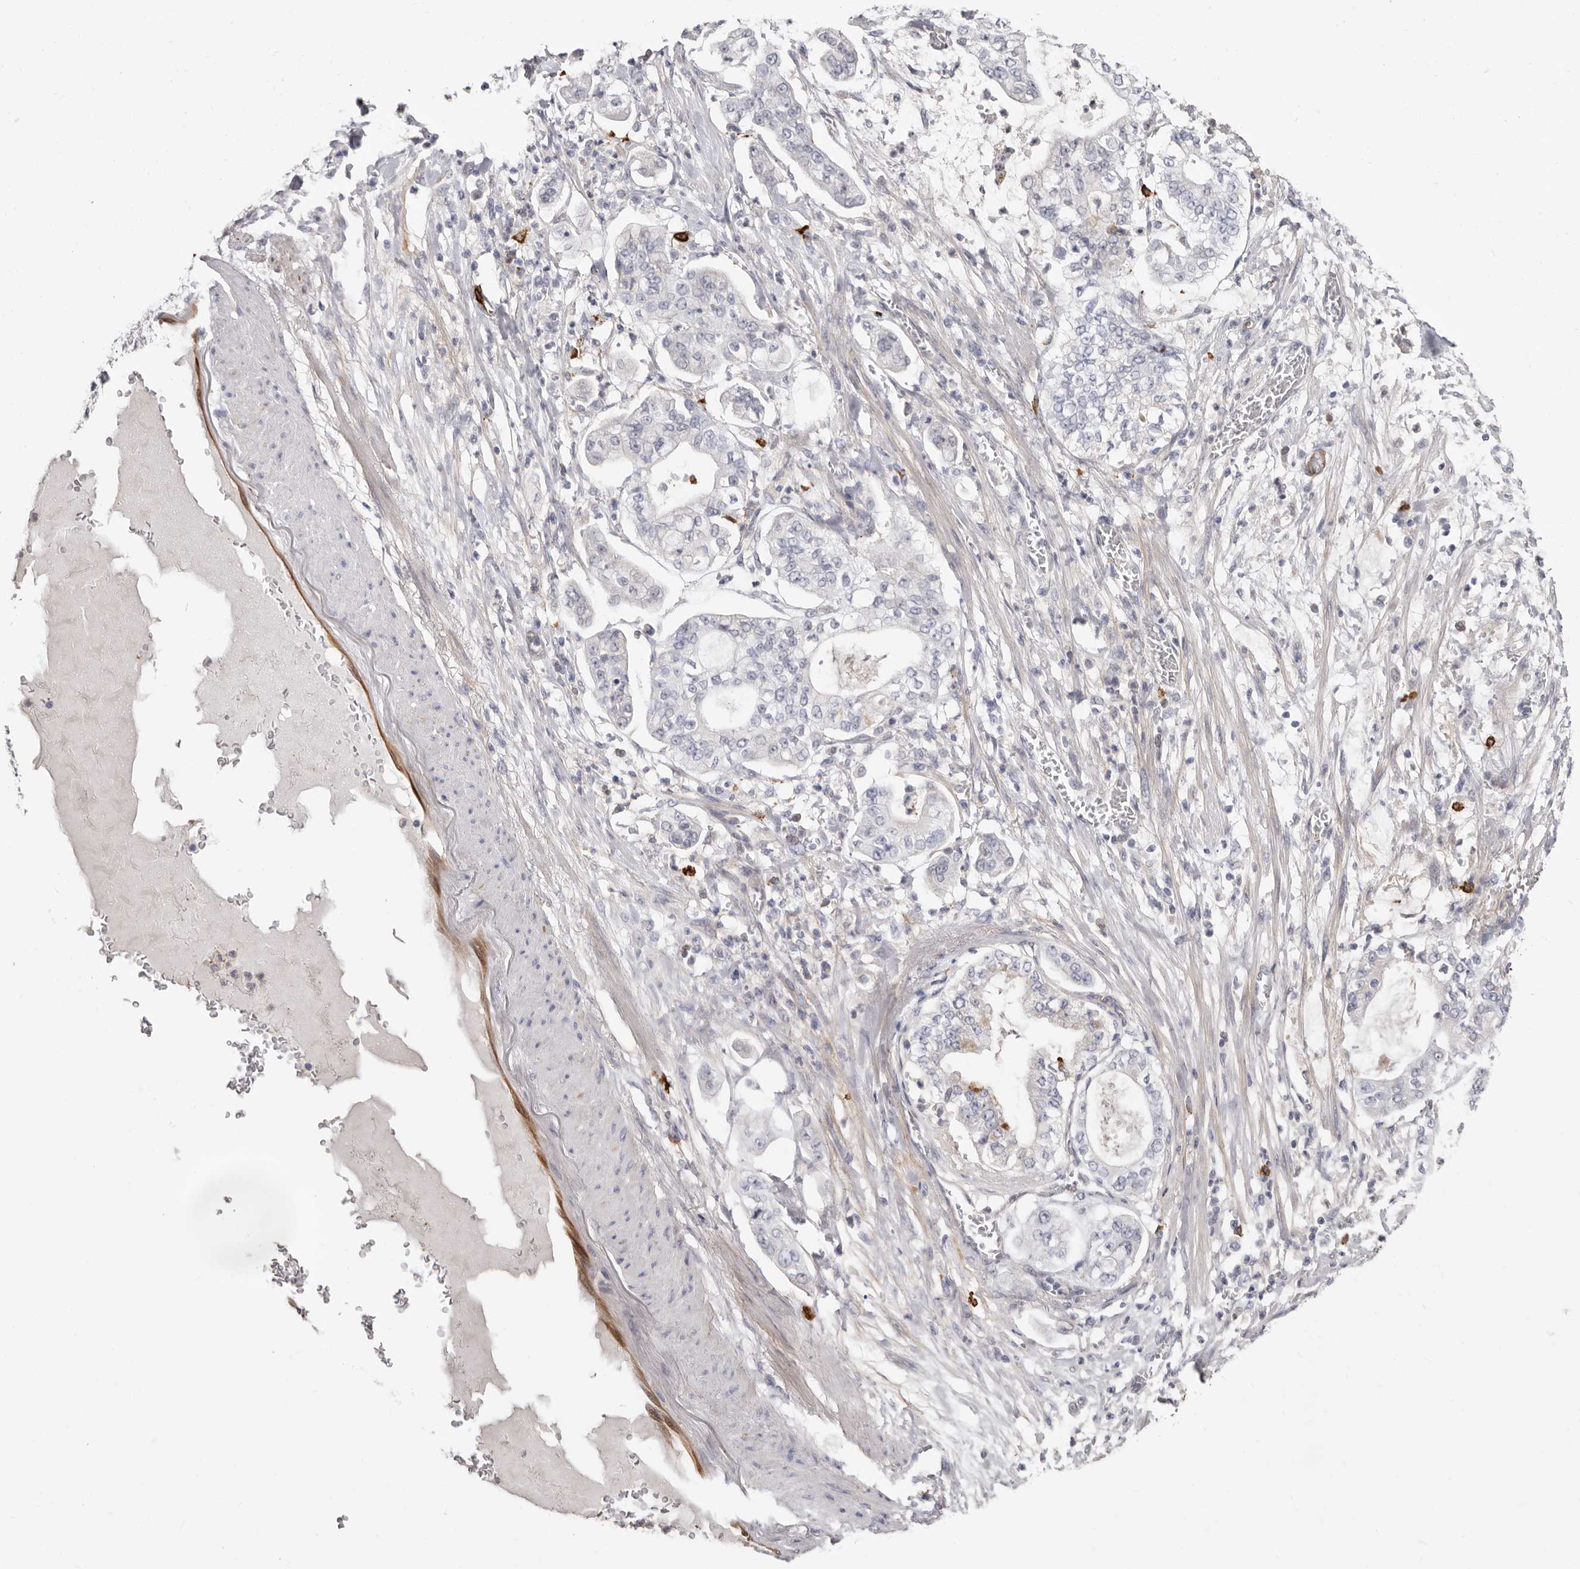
{"staining": {"intensity": "weak", "quantity": "<25%", "location": "cytoplasmic/membranous"}, "tissue": "stomach cancer", "cell_type": "Tumor cells", "image_type": "cancer", "snomed": [{"axis": "morphology", "description": "Adenocarcinoma, NOS"}, {"axis": "topography", "description": "Stomach"}], "caption": "Immunohistochemistry (IHC) photomicrograph of neoplastic tissue: human stomach cancer (adenocarcinoma) stained with DAB shows no significant protein staining in tumor cells.", "gene": "PKDCC", "patient": {"sex": "male", "age": 76}}